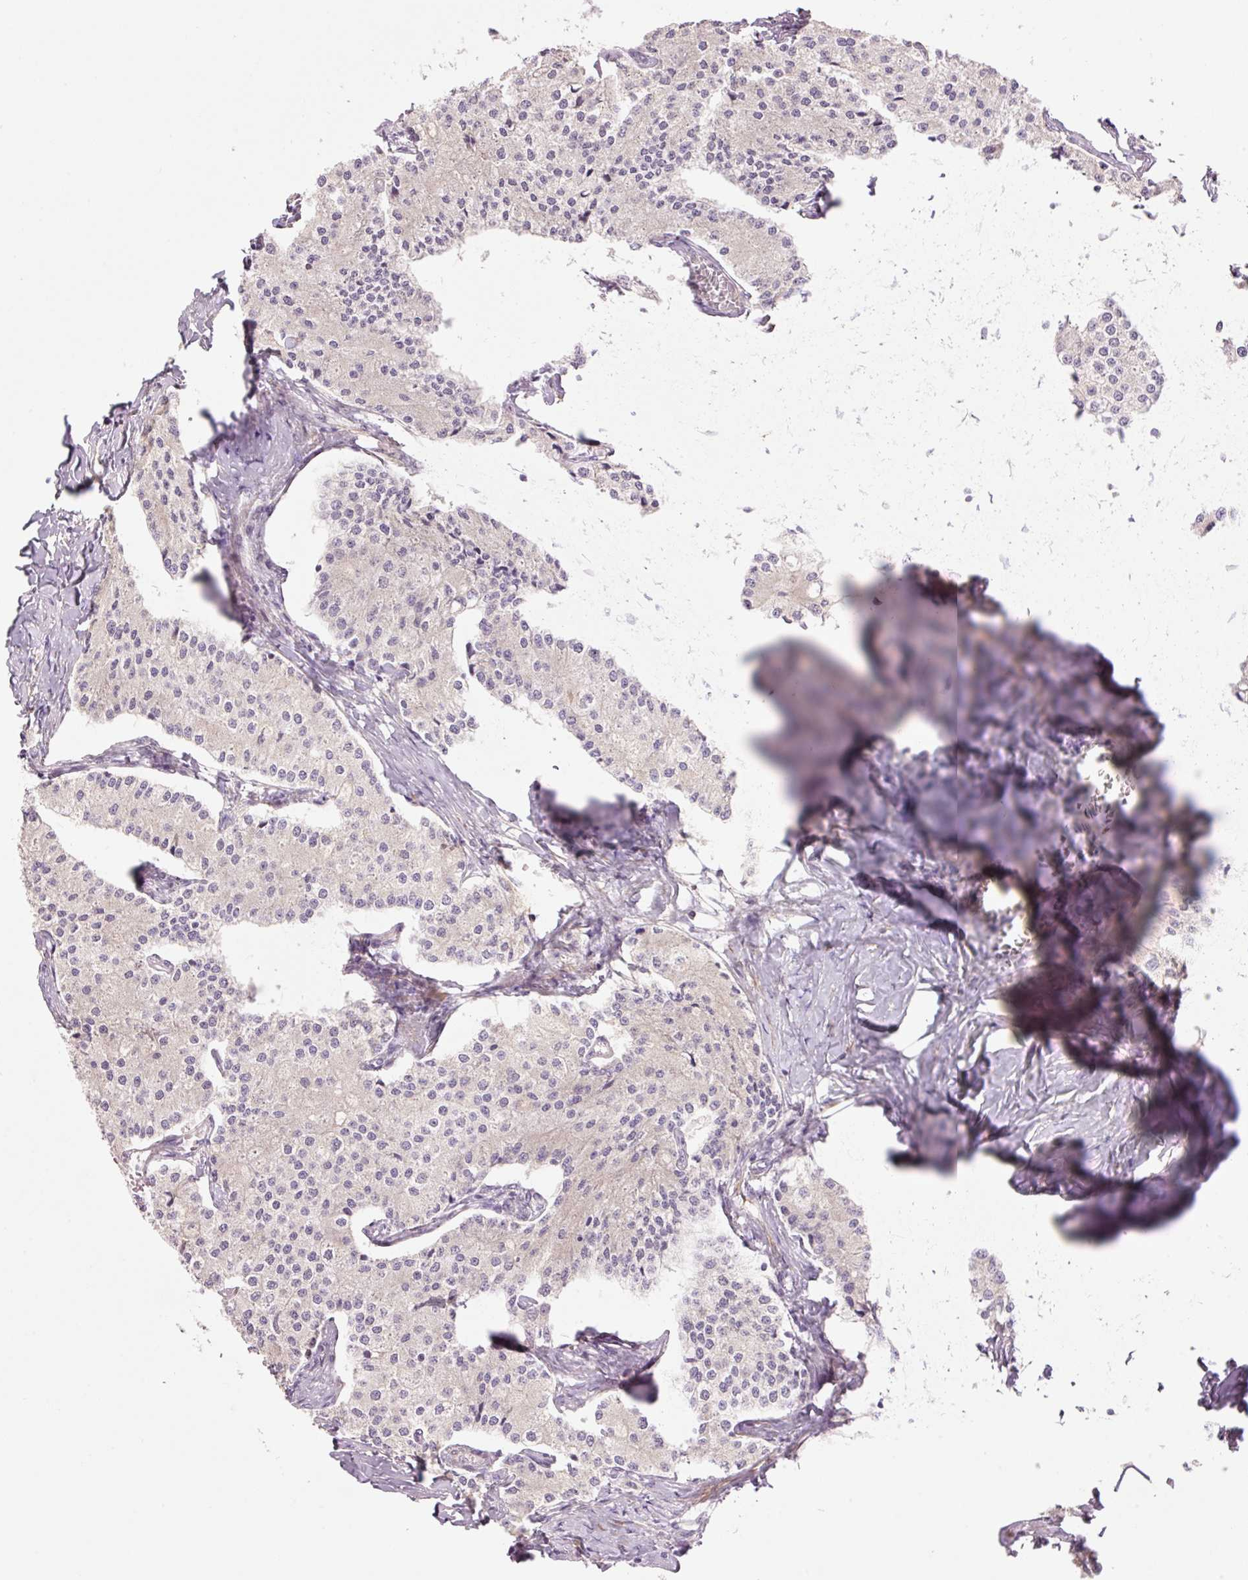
{"staining": {"intensity": "negative", "quantity": "none", "location": "none"}, "tissue": "carcinoid", "cell_type": "Tumor cells", "image_type": "cancer", "snomed": [{"axis": "morphology", "description": "Carcinoid, malignant, NOS"}, {"axis": "topography", "description": "Colon"}], "caption": "This is a image of immunohistochemistry staining of carcinoid, which shows no expression in tumor cells.", "gene": "SLC29A3", "patient": {"sex": "female", "age": 52}}